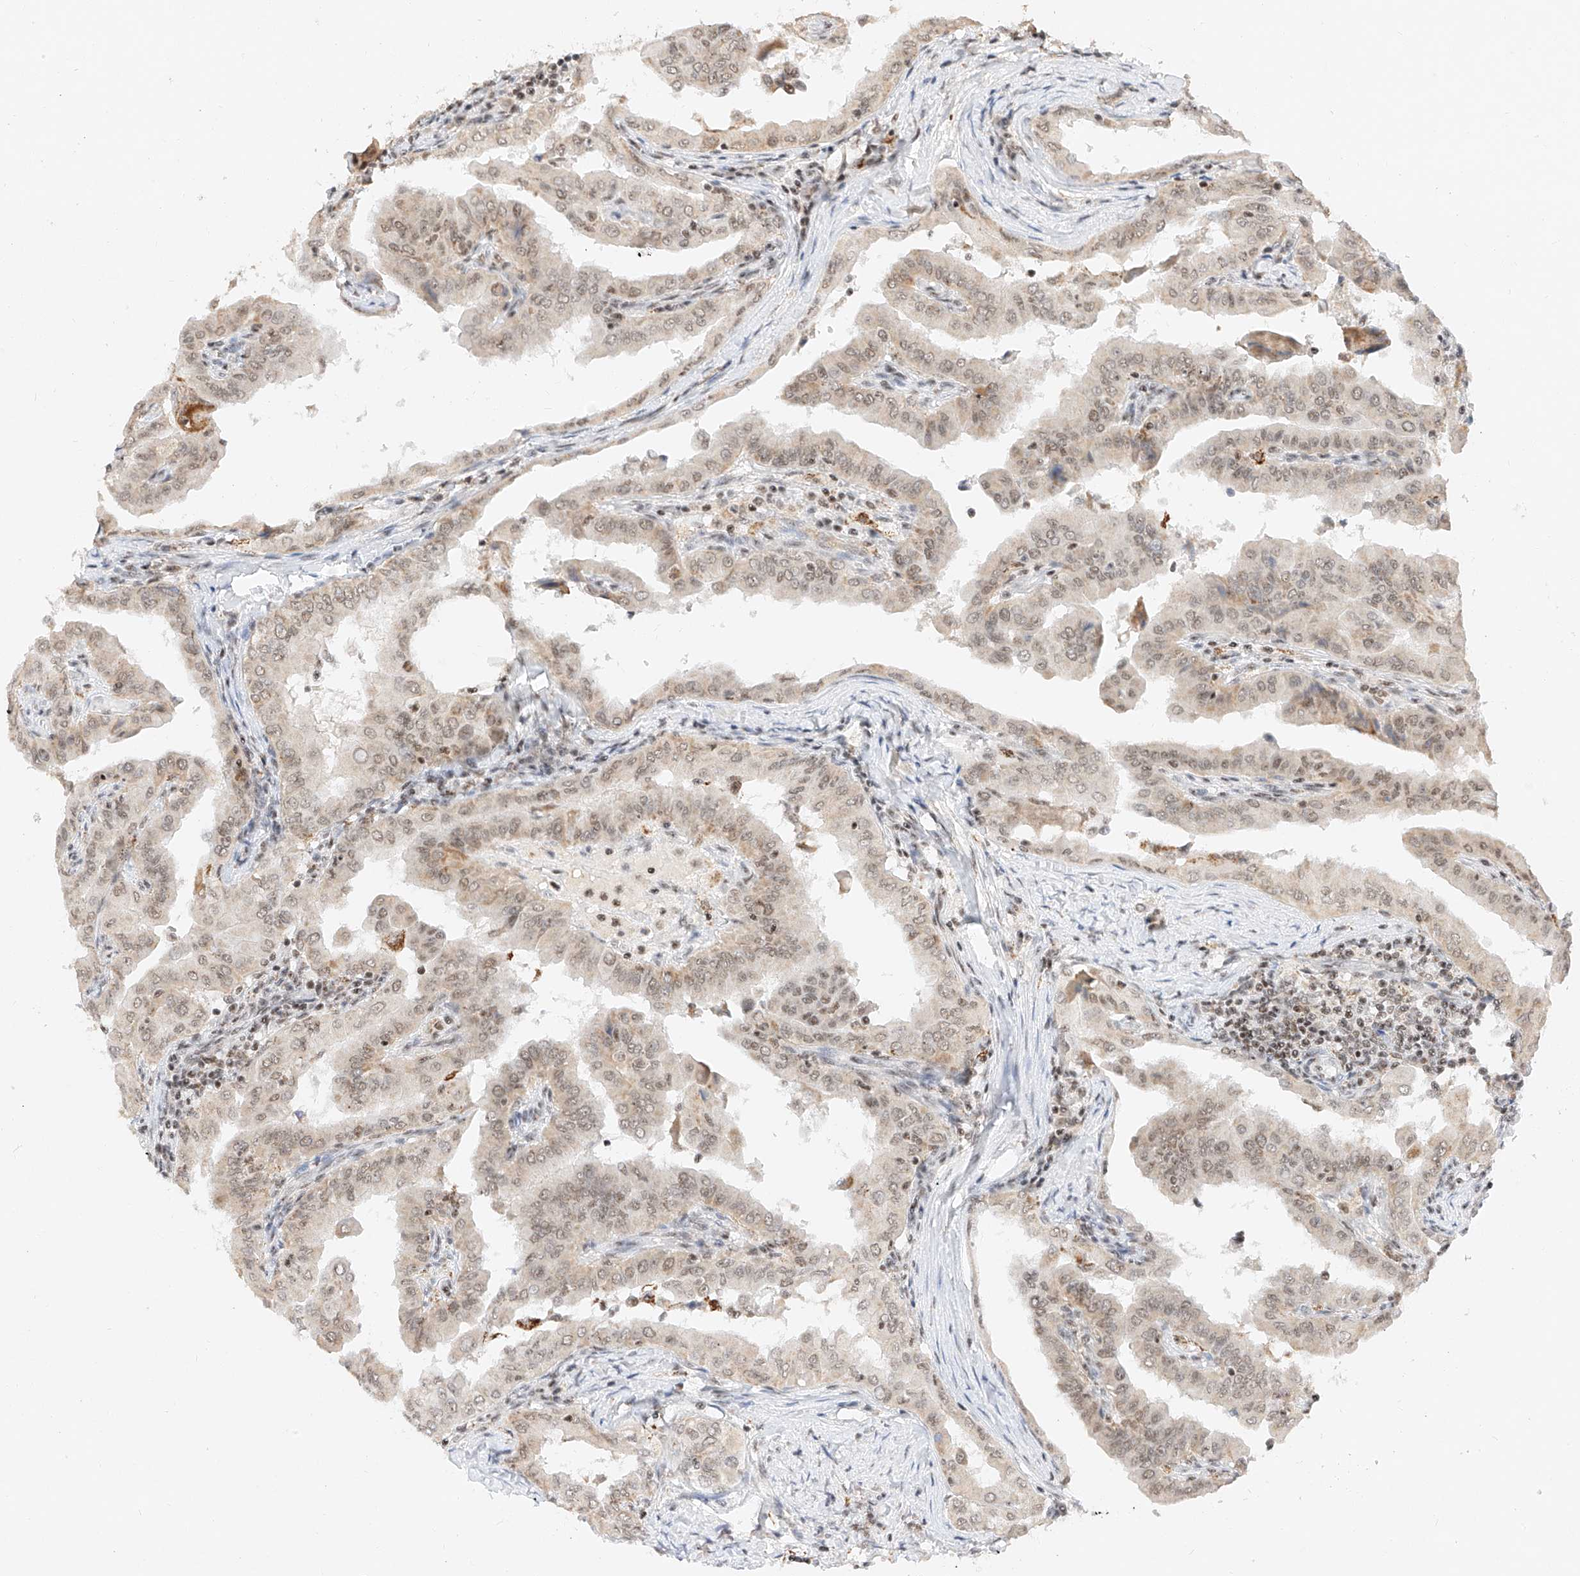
{"staining": {"intensity": "weak", "quantity": ">75%", "location": "cytoplasmic/membranous,nuclear"}, "tissue": "thyroid cancer", "cell_type": "Tumor cells", "image_type": "cancer", "snomed": [{"axis": "morphology", "description": "Papillary adenocarcinoma, NOS"}, {"axis": "topography", "description": "Thyroid gland"}], "caption": "About >75% of tumor cells in human papillary adenocarcinoma (thyroid) exhibit weak cytoplasmic/membranous and nuclear protein positivity as visualized by brown immunohistochemical staining.", "gene": "NRF1", "patient": {"sex": "male", "age": 33}}